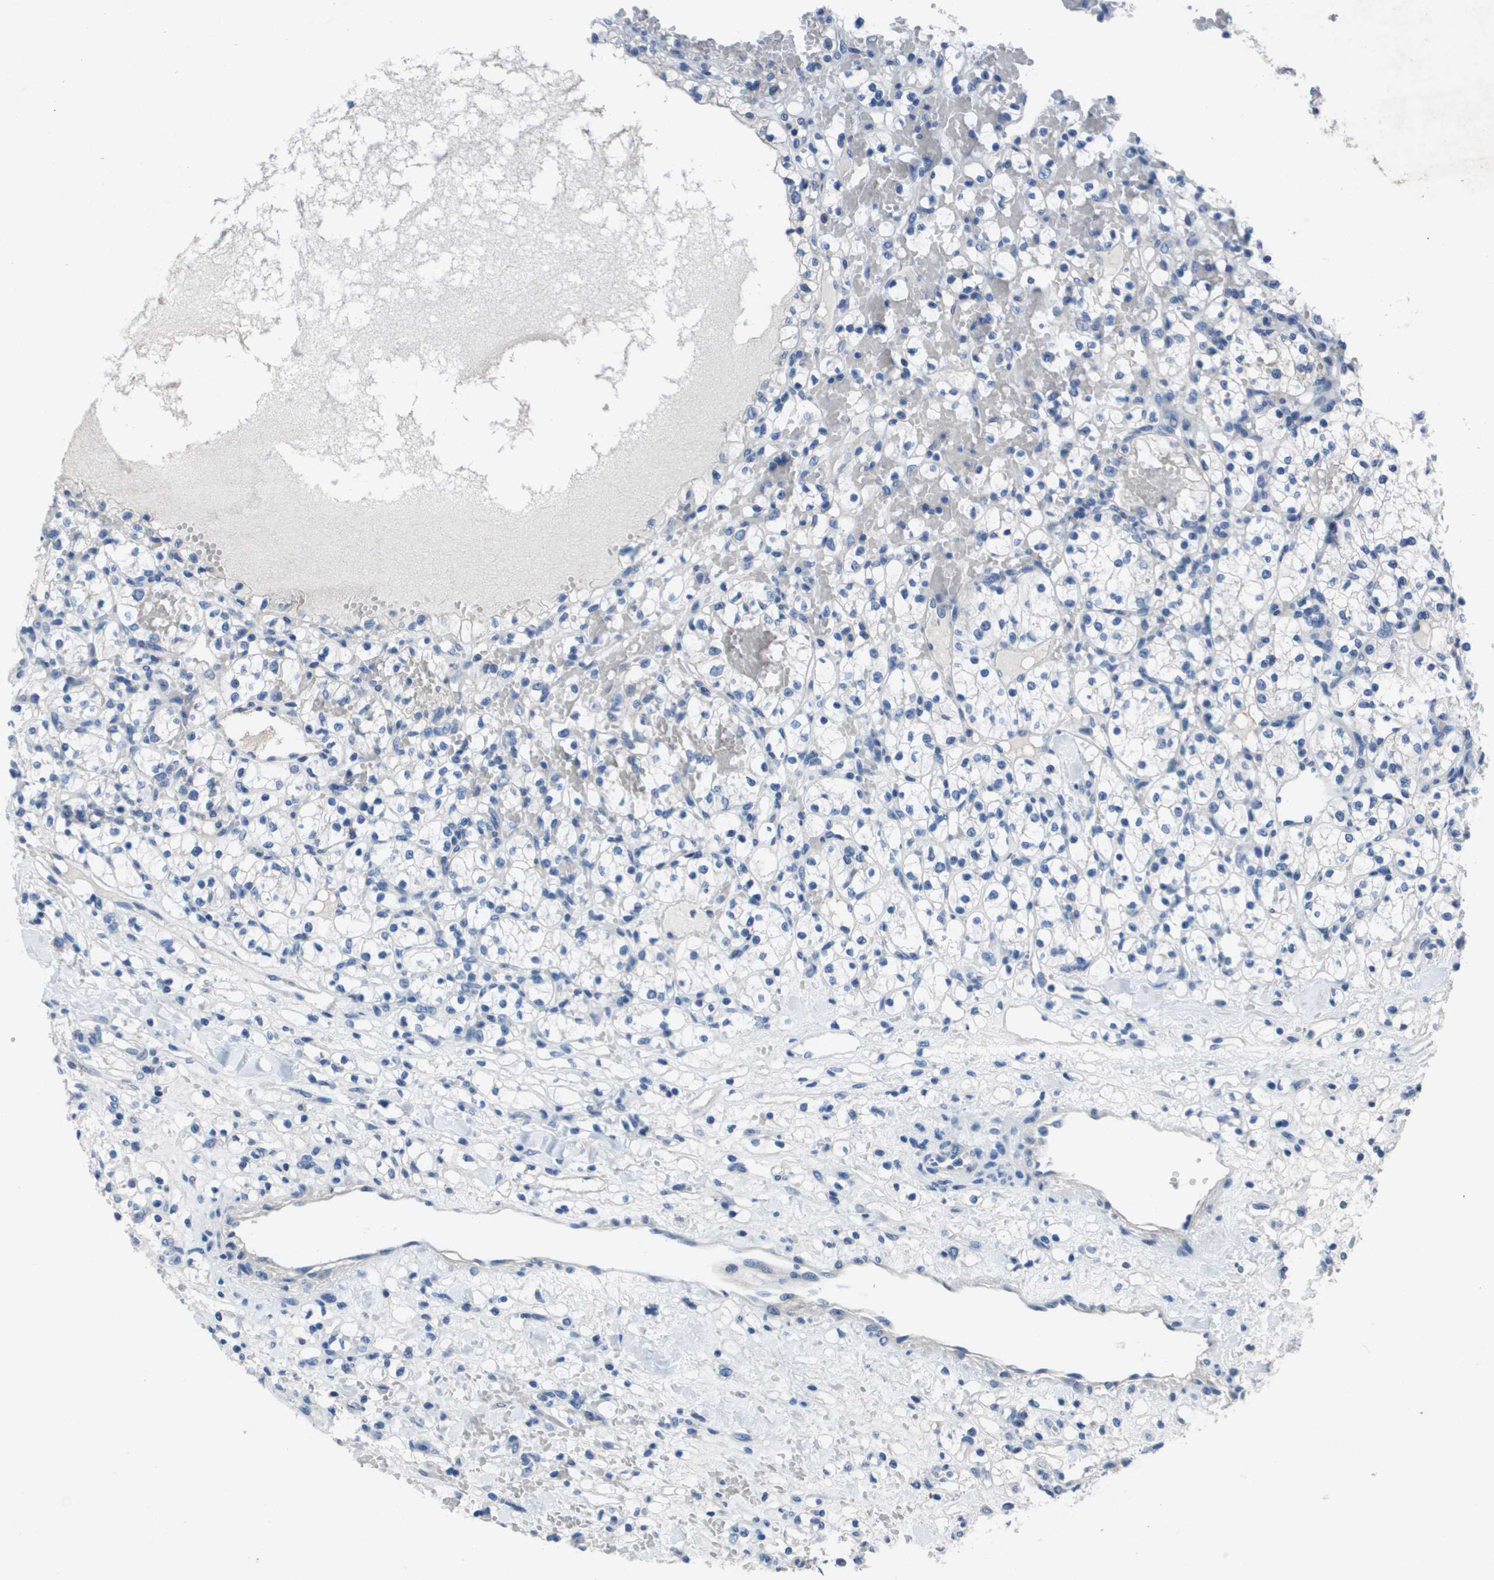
{"staining": {"intensity": "negative", "quantity": "none", "location": "none"}, "tissue": "renal cancer", "cell_type": "Tumor cells", "image_type": "cancer", "snomed": [{"axis": "morphology", "description": "Adenocarcinoma, NOS"}, {"axis": "topography", "description": "Kidney"}], "caption": "IHC of renal cancer reveals no positivity in tumor cells. (DAB (3,3'-diaminobenzidine) IHC visualized using brightfield microscopy, high magnification).", "gene": "NCS1", "patient": {"sex": "female", "age": 60}}